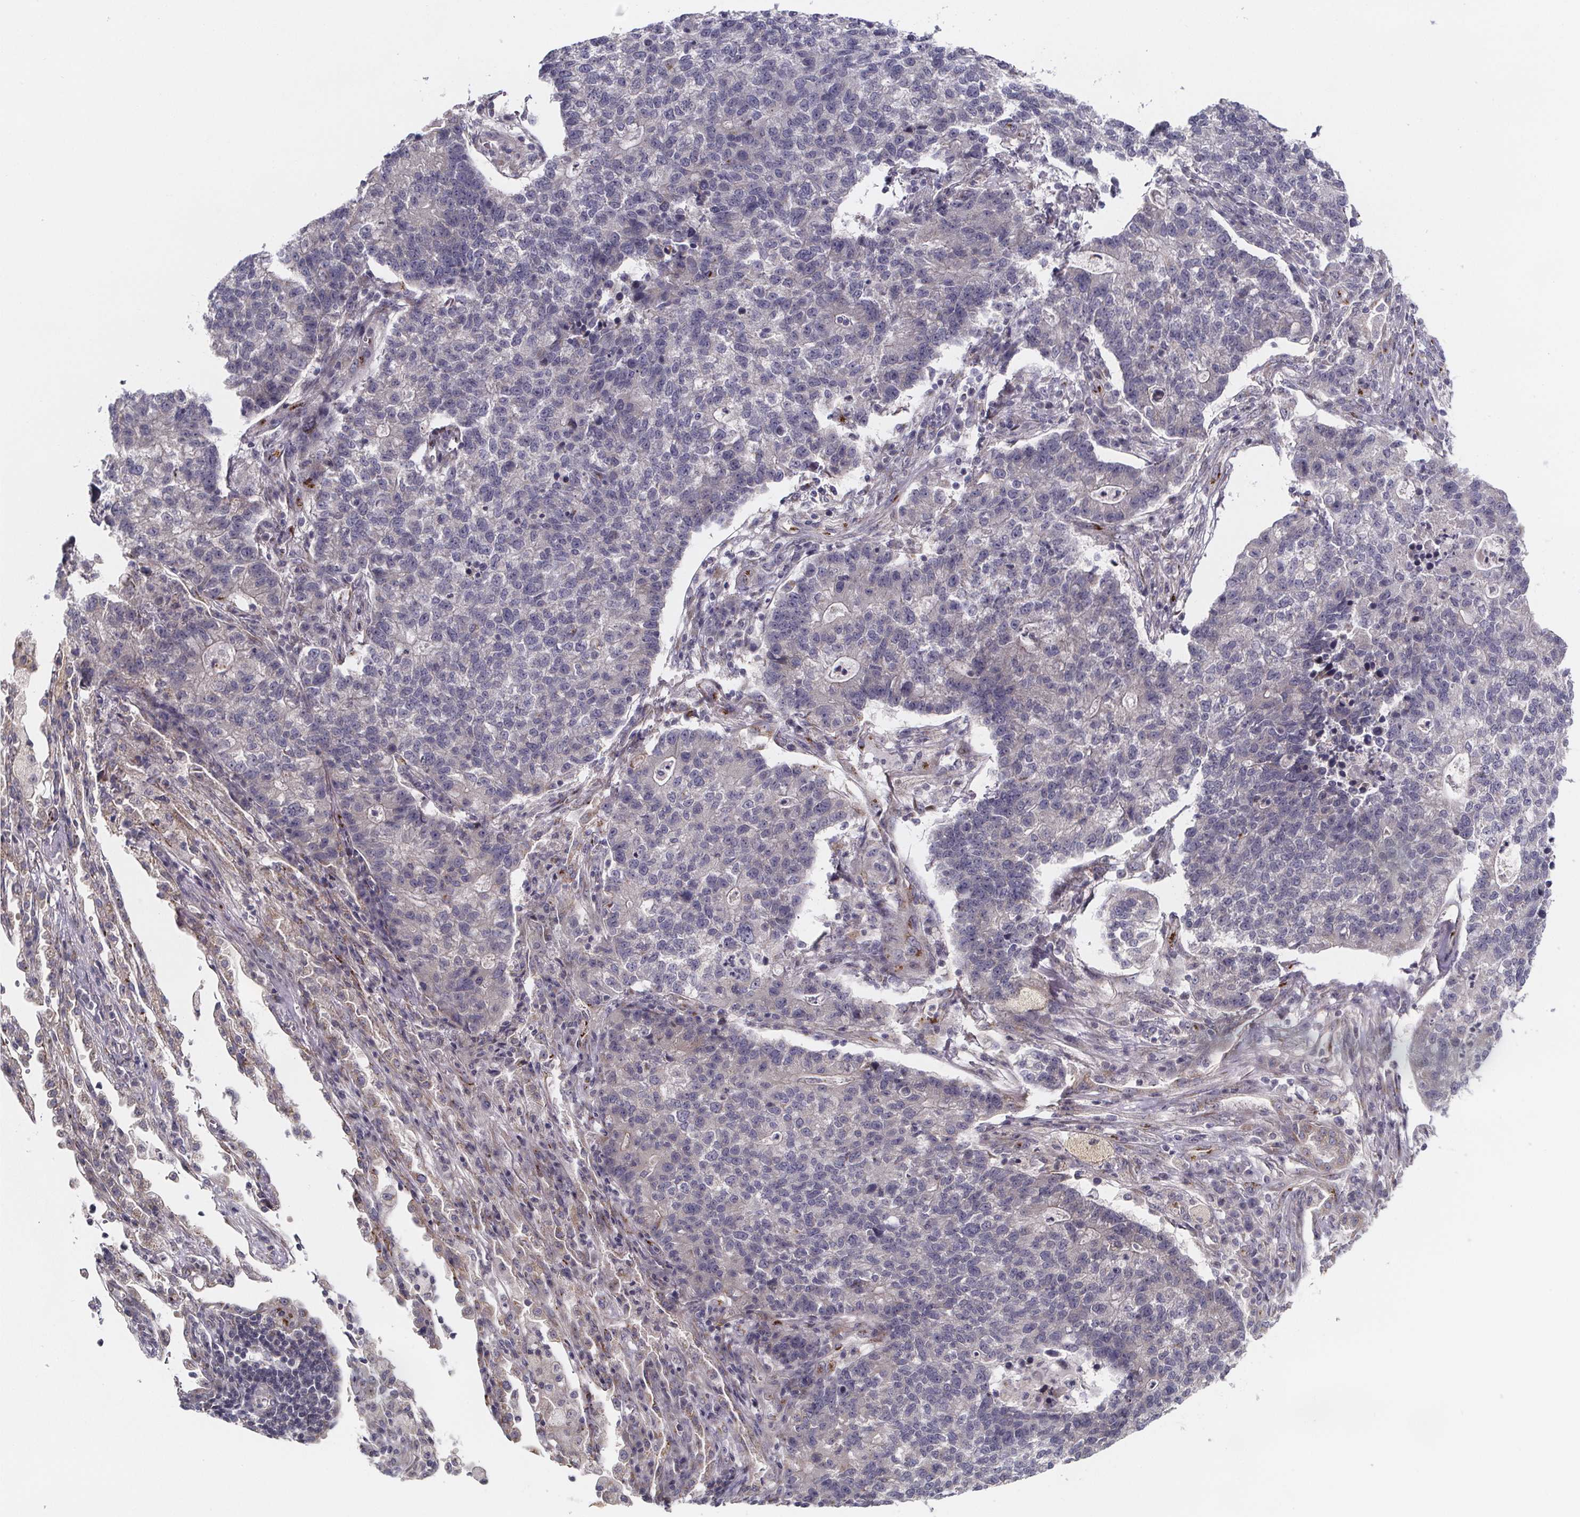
{"staining": {"intensity": "negative", "quantity": "none", "location": "none"}, "tissue": "lung cancer", "cell_type": "Tumor cells", "image_type": "cancer", "snomed": [{"axis": "morphology", "description": "Adenocarcinoma, NOS"}, {"axis": "topography", "description": "Lung"}], "caption": "Tumor cells show no significant protein positivity in lung adenocarcinoma.", "gene": "NDST1", "patient": {"sex": "male", "age": 57}}